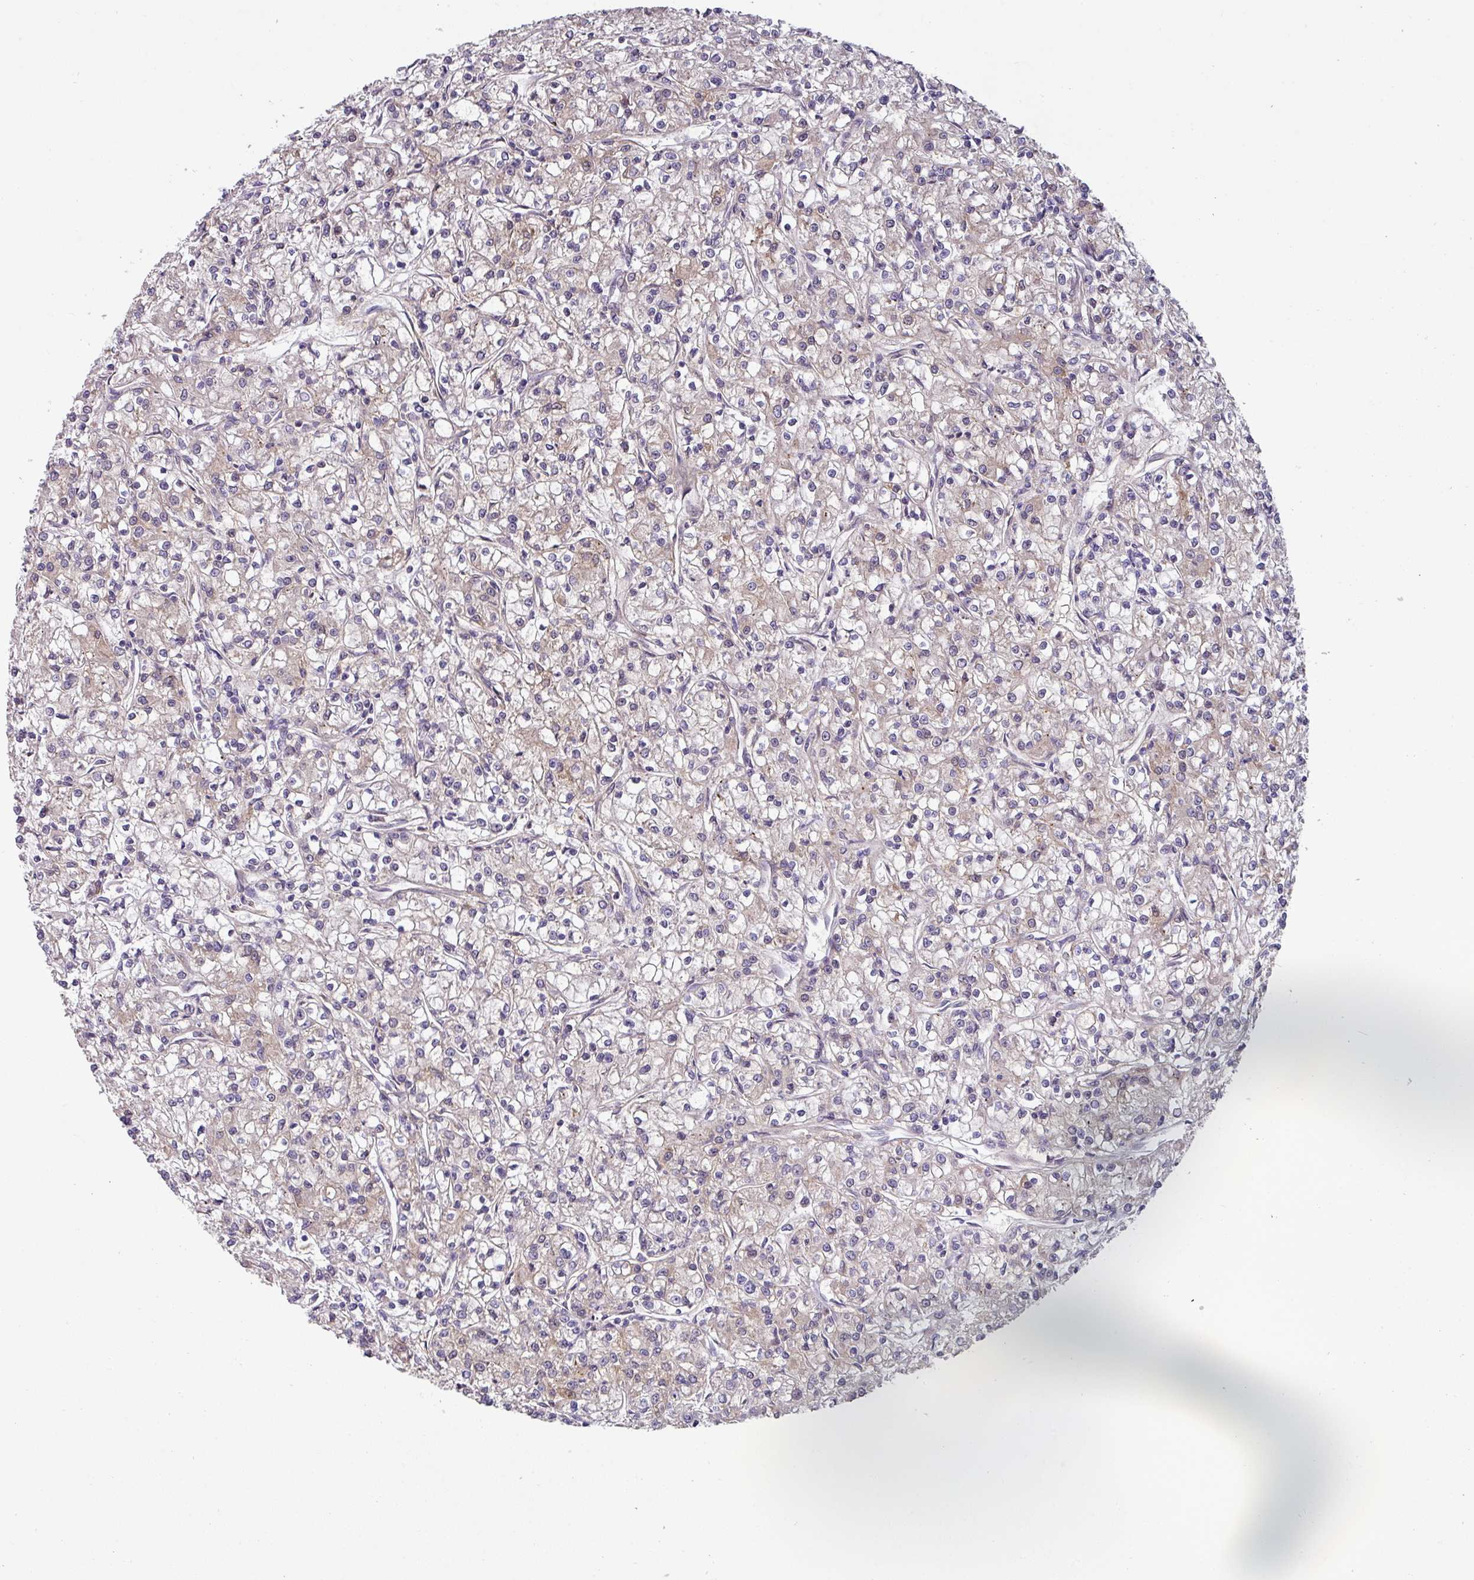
{"staining": {"intensity": "weak", "quantity": "<25%", "location": "cytoplasmic/membranous"}, "tissue": "renal cancer", "cell_type": "Tumor cells", "image_type": "cancer", "snomed": [{"axis": "morphology", "description": "Adenocarcinoma, NOS"}, {"axis": "topography", "description": "Kidney"}], "caption": "A photomicrograph of human renal cancer is negative for staining in tumor cells.", "gene": "KLHL3", "patient": {"sex": "female", "age": 59}}